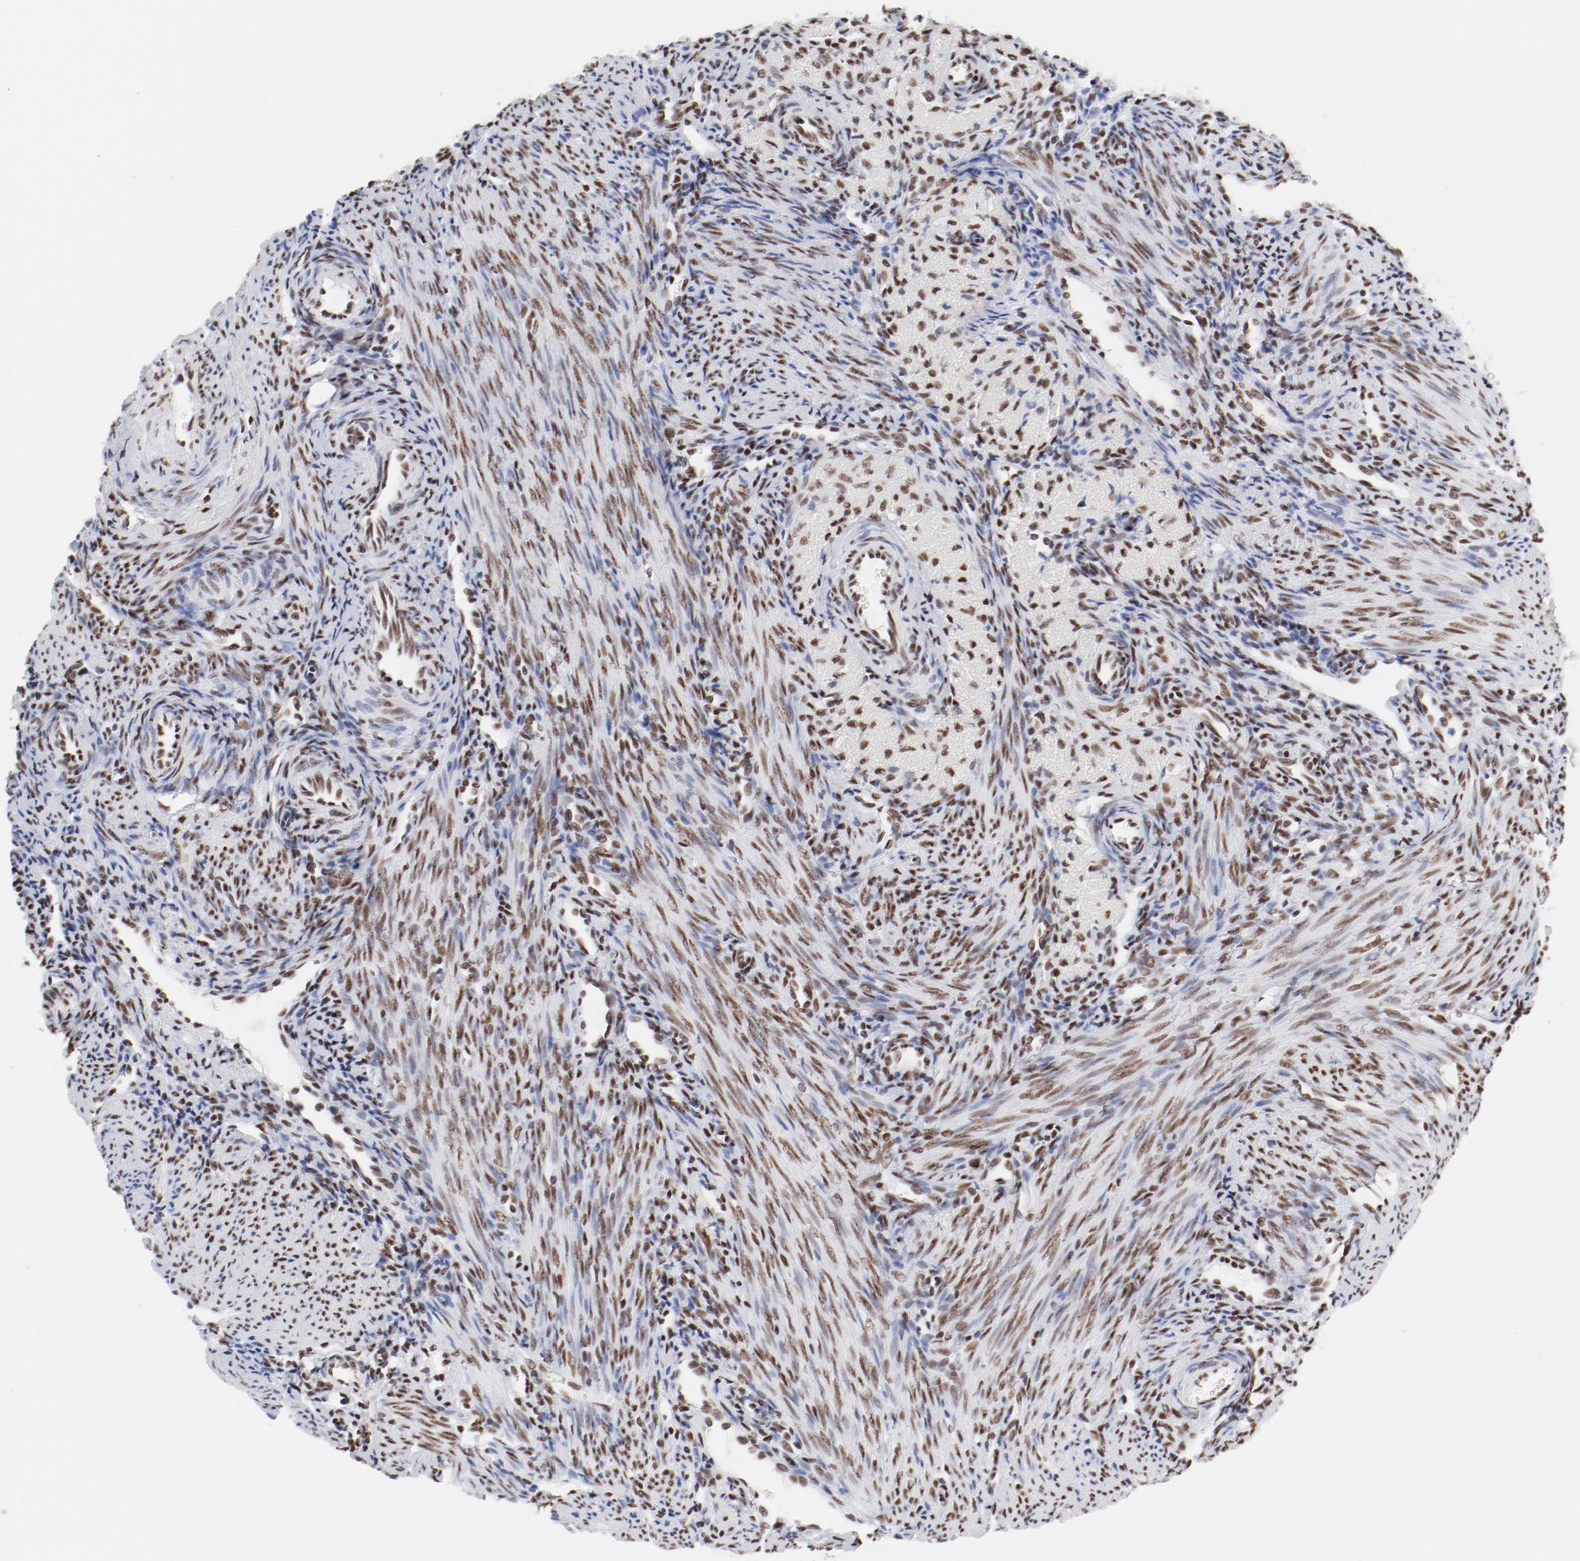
{"staining": {"intensity": "moderate", "quantity": "25%-75%", "location": "nuclear"}, "tissue": "endometrium", "cell_type": "Cells in endometrial stroma", "image_type": "normal", "snomed": [{"axis": "morphology", "description": "Normal tissue, NOS"}, {"axis": "topography", "description": "Uterus"}, {"axis": "topography", "description": "Endometrium"}], "caption": "IHC of normal endometrium displays medium levels of moderate nuclear positivity in approximately 25%-75% of cells in endometrial stroma.", "gene": "ATF2", "patient": {"sex": "female", "age": 33}}